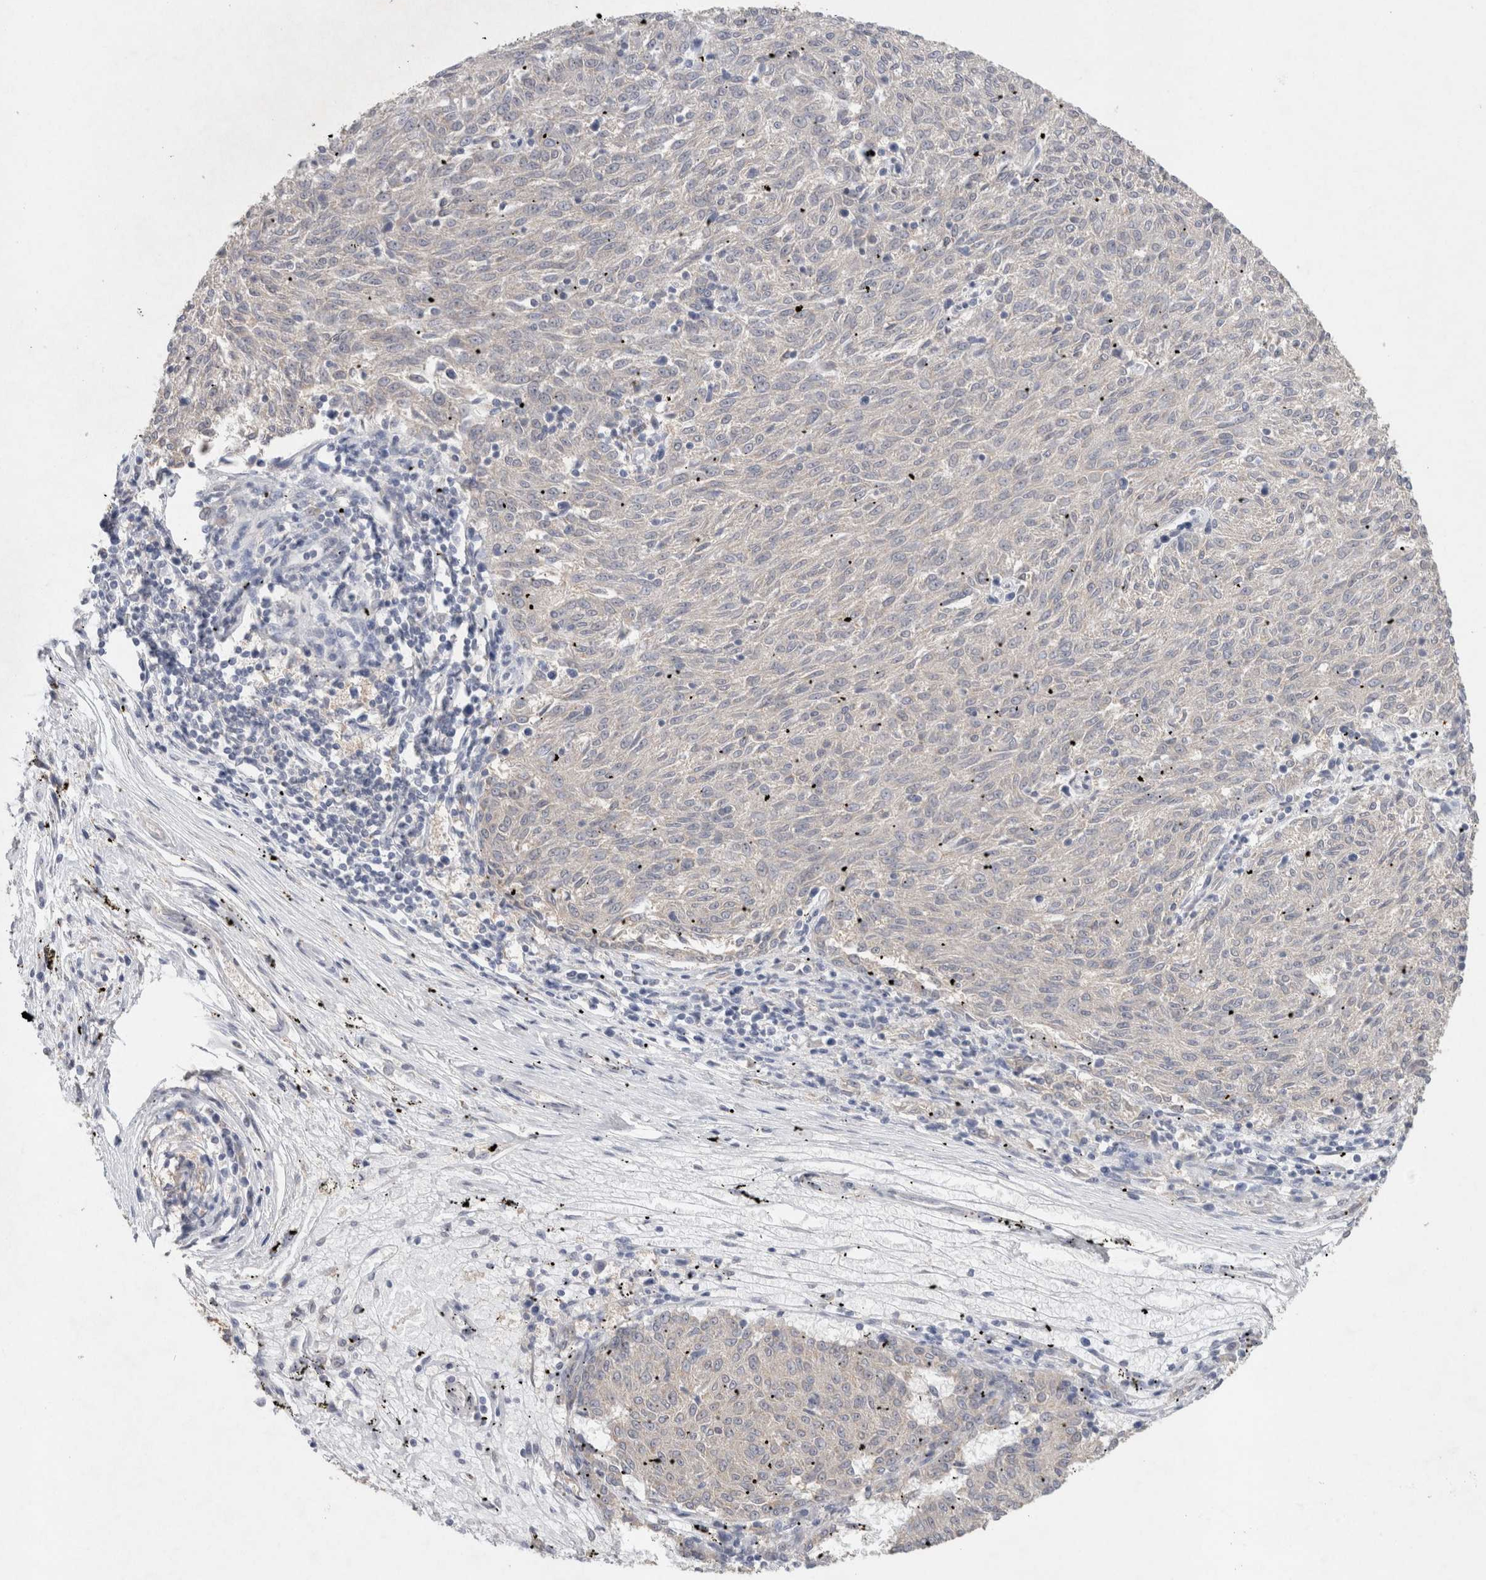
{"staining": {"intensity": "negative", "quantity": "none", "location": "none"}, "tissue": "melanoma", "cell_type": "Tumor cells", "image_type": "cancer", "snomed": [{"axis": "morphology", "description": "Malignant melanoma, NOS"}, {"axis": "topography", "description": "Skin"}], "caption": "There is no significant positivity in tumor cells of malignant melanoma. Nuclei are stained in blue.", "gene": "RAB14", "patient": {"sex": "female", "age": 72}}